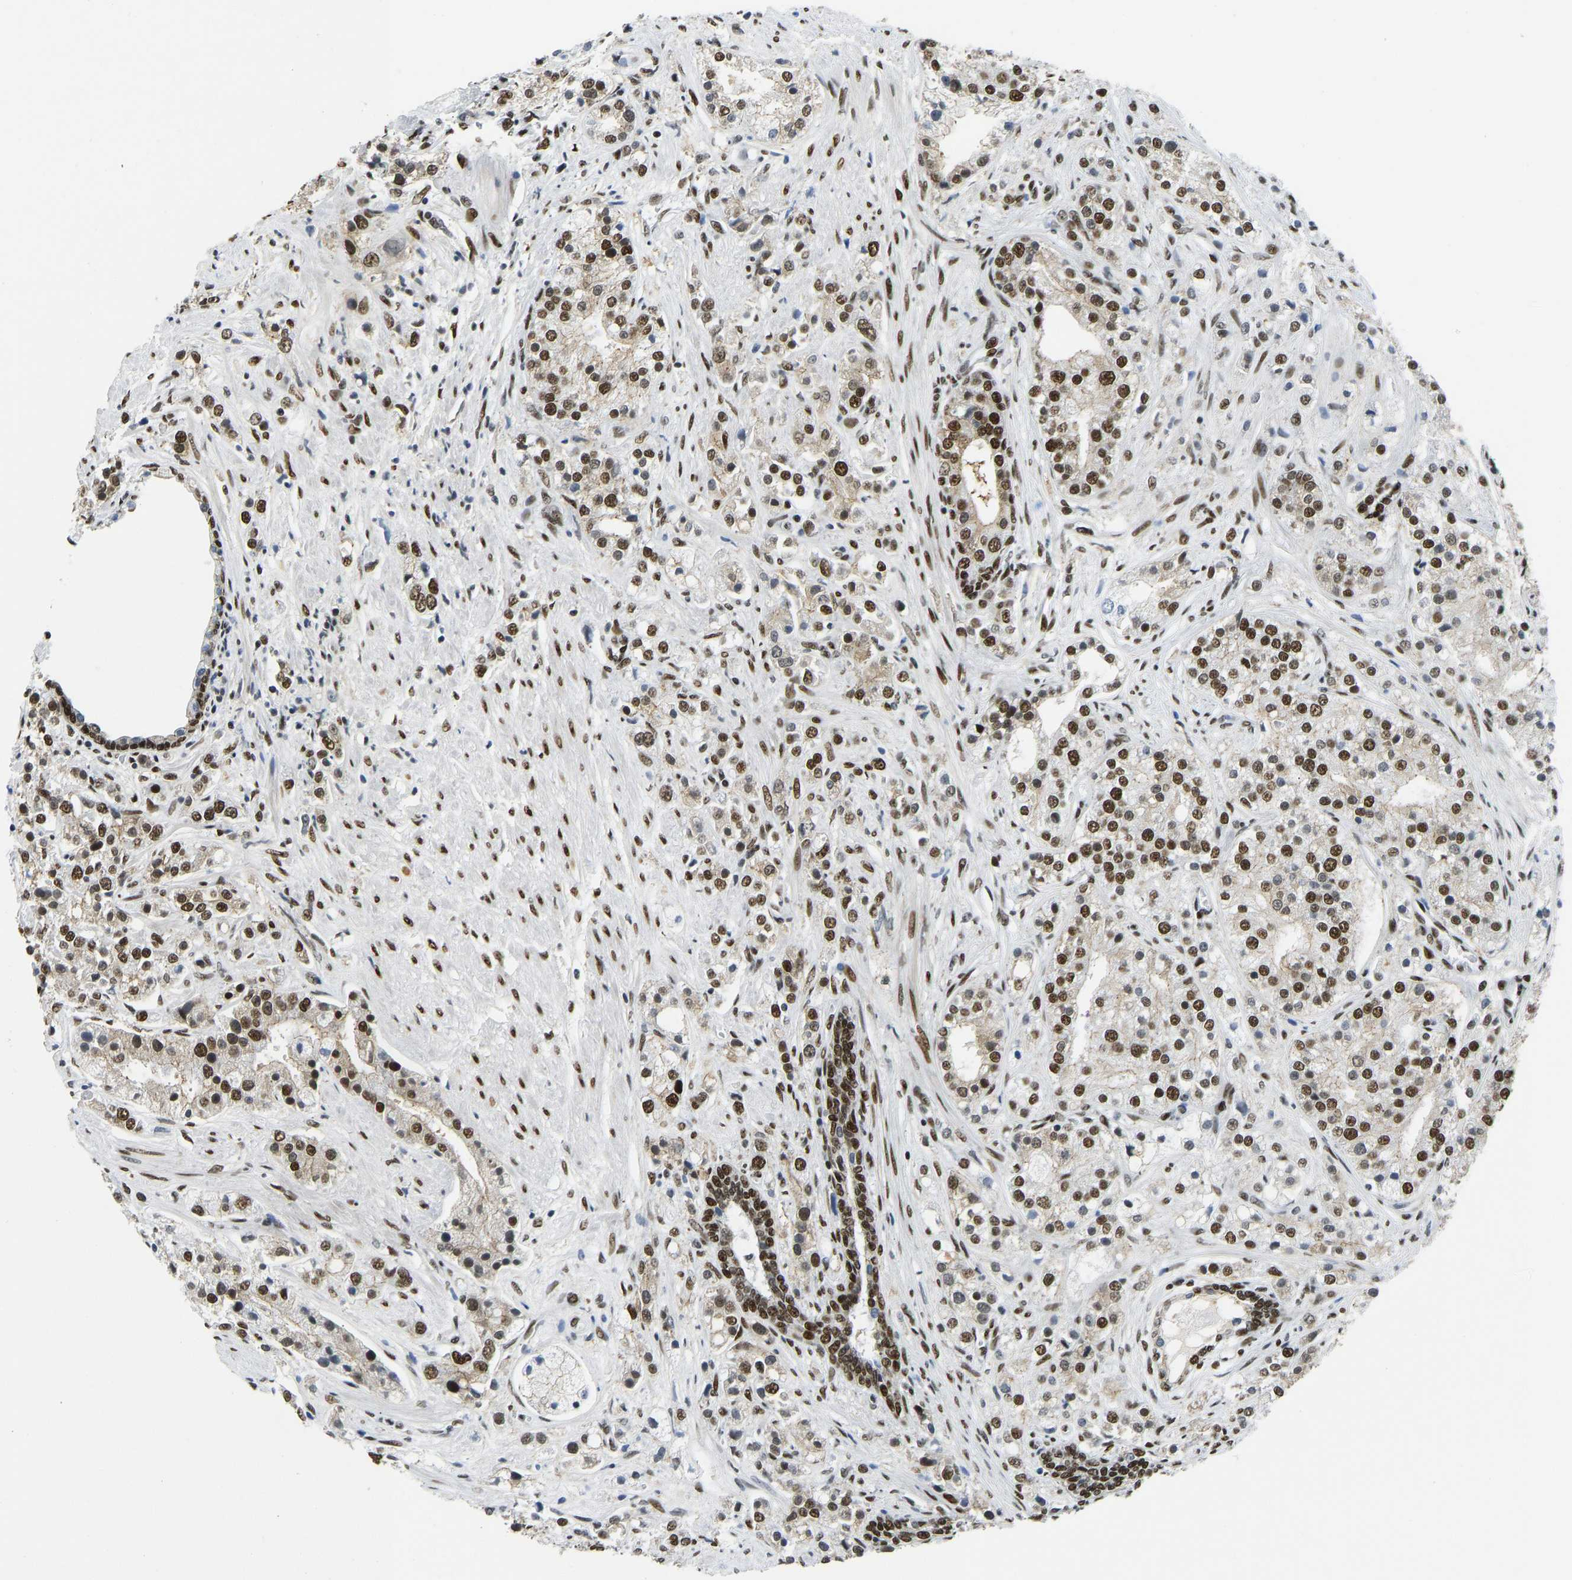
{"staining": {"intensity": "strong", "quantity": "25%-75%", "location": "nuclear"}, "tissue": "prostate cancer", "cell_type": "Tumor cells", "image_type": "cancer", "snomed": [{"axis": "morphology", "description": "Adenocarcinoma, High grade"}, {"axis": "topography", "description": "Prostate"}], "caption": "Protein expression analysis of prostate cancer reveals strong nuclear expression in approximately 25%-75% of tumor cells.", "gene": "FOXK1", "patient": {"sex": "male", "age": 50}}